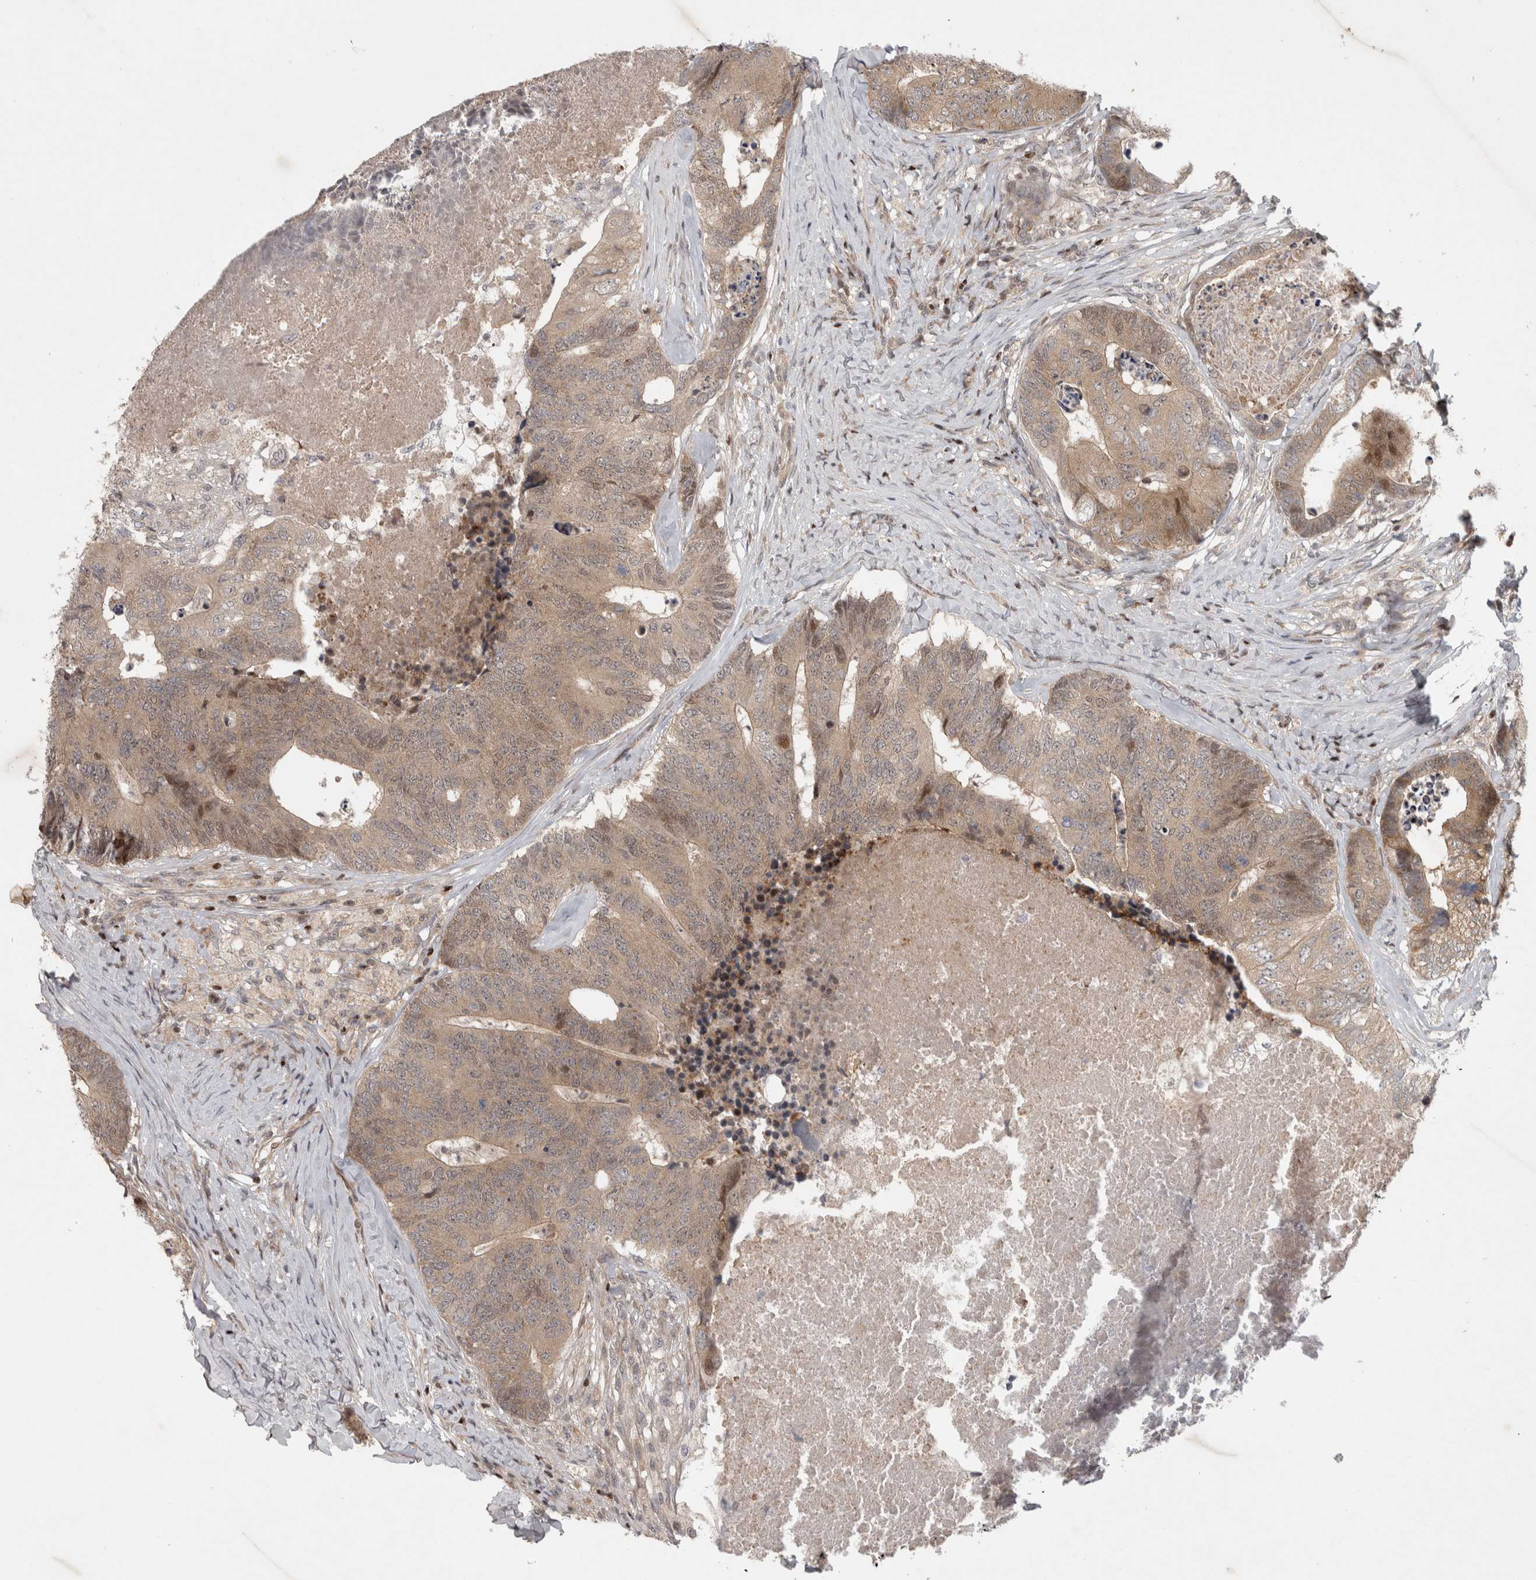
{"staining": {"intensity": "weak", "quantity": ">75%", "location": "cytoplasmic/membranous"}, "tissue": "colorectal cancer", "cell_type": "Tumor cells", "image_type": "cancer", "snomed": [{"axis": "morphology", "description": "Adenocarcinoma, NOS"}, {"axis": "topography", "description": "Rectum"}], "caption": "An image showing weak cytoplasmic/membranous staining in about >75% of tumor cells in colorectal cancer (adenocarcinoma), as visualized by brown immunohistochemical staining.", "gene": "KDM8", "patient": {"sex": "male", "age": 84}}